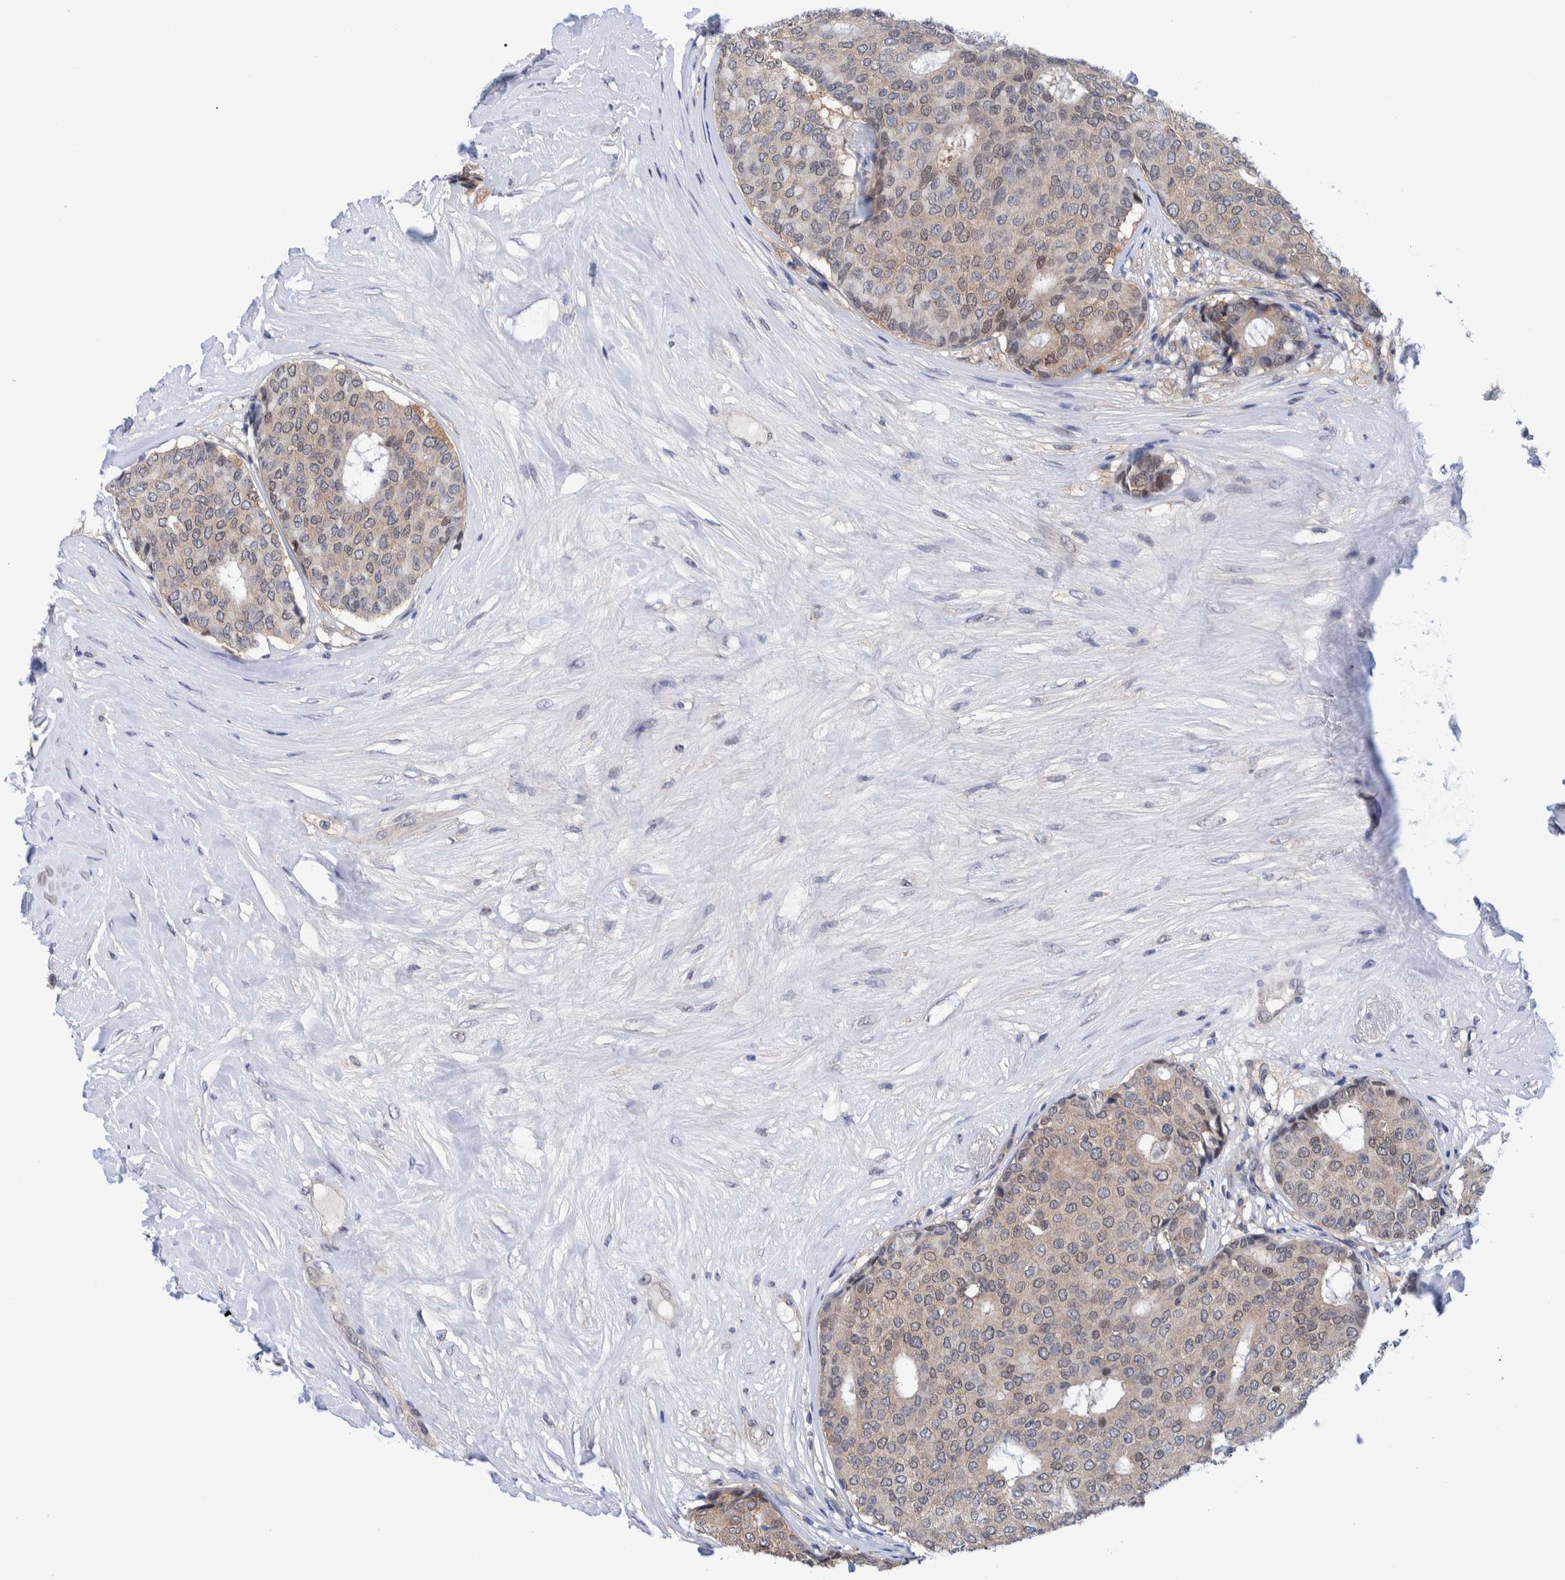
{"staining": {"intensity": "weak", "quantity": "<25%", "location": "cytoplasmic/membranous,nuclear"}, "tissue": "breast cancer", "cell_type": "Tumor cells", "image_type": "cancer", "snomed": [{"axis": "morphology", "description": "Duct carcinoma"}, {"axis": "topography", "description": "Breast"}], "caption": "The immunohistochemistry (IHC) micrograph has no significant positivity in tumor cells of invasive ductal carcinoma (breast) tissue.", "gene": "PFAS", "patient": {"sex": "female", "age": 75}}